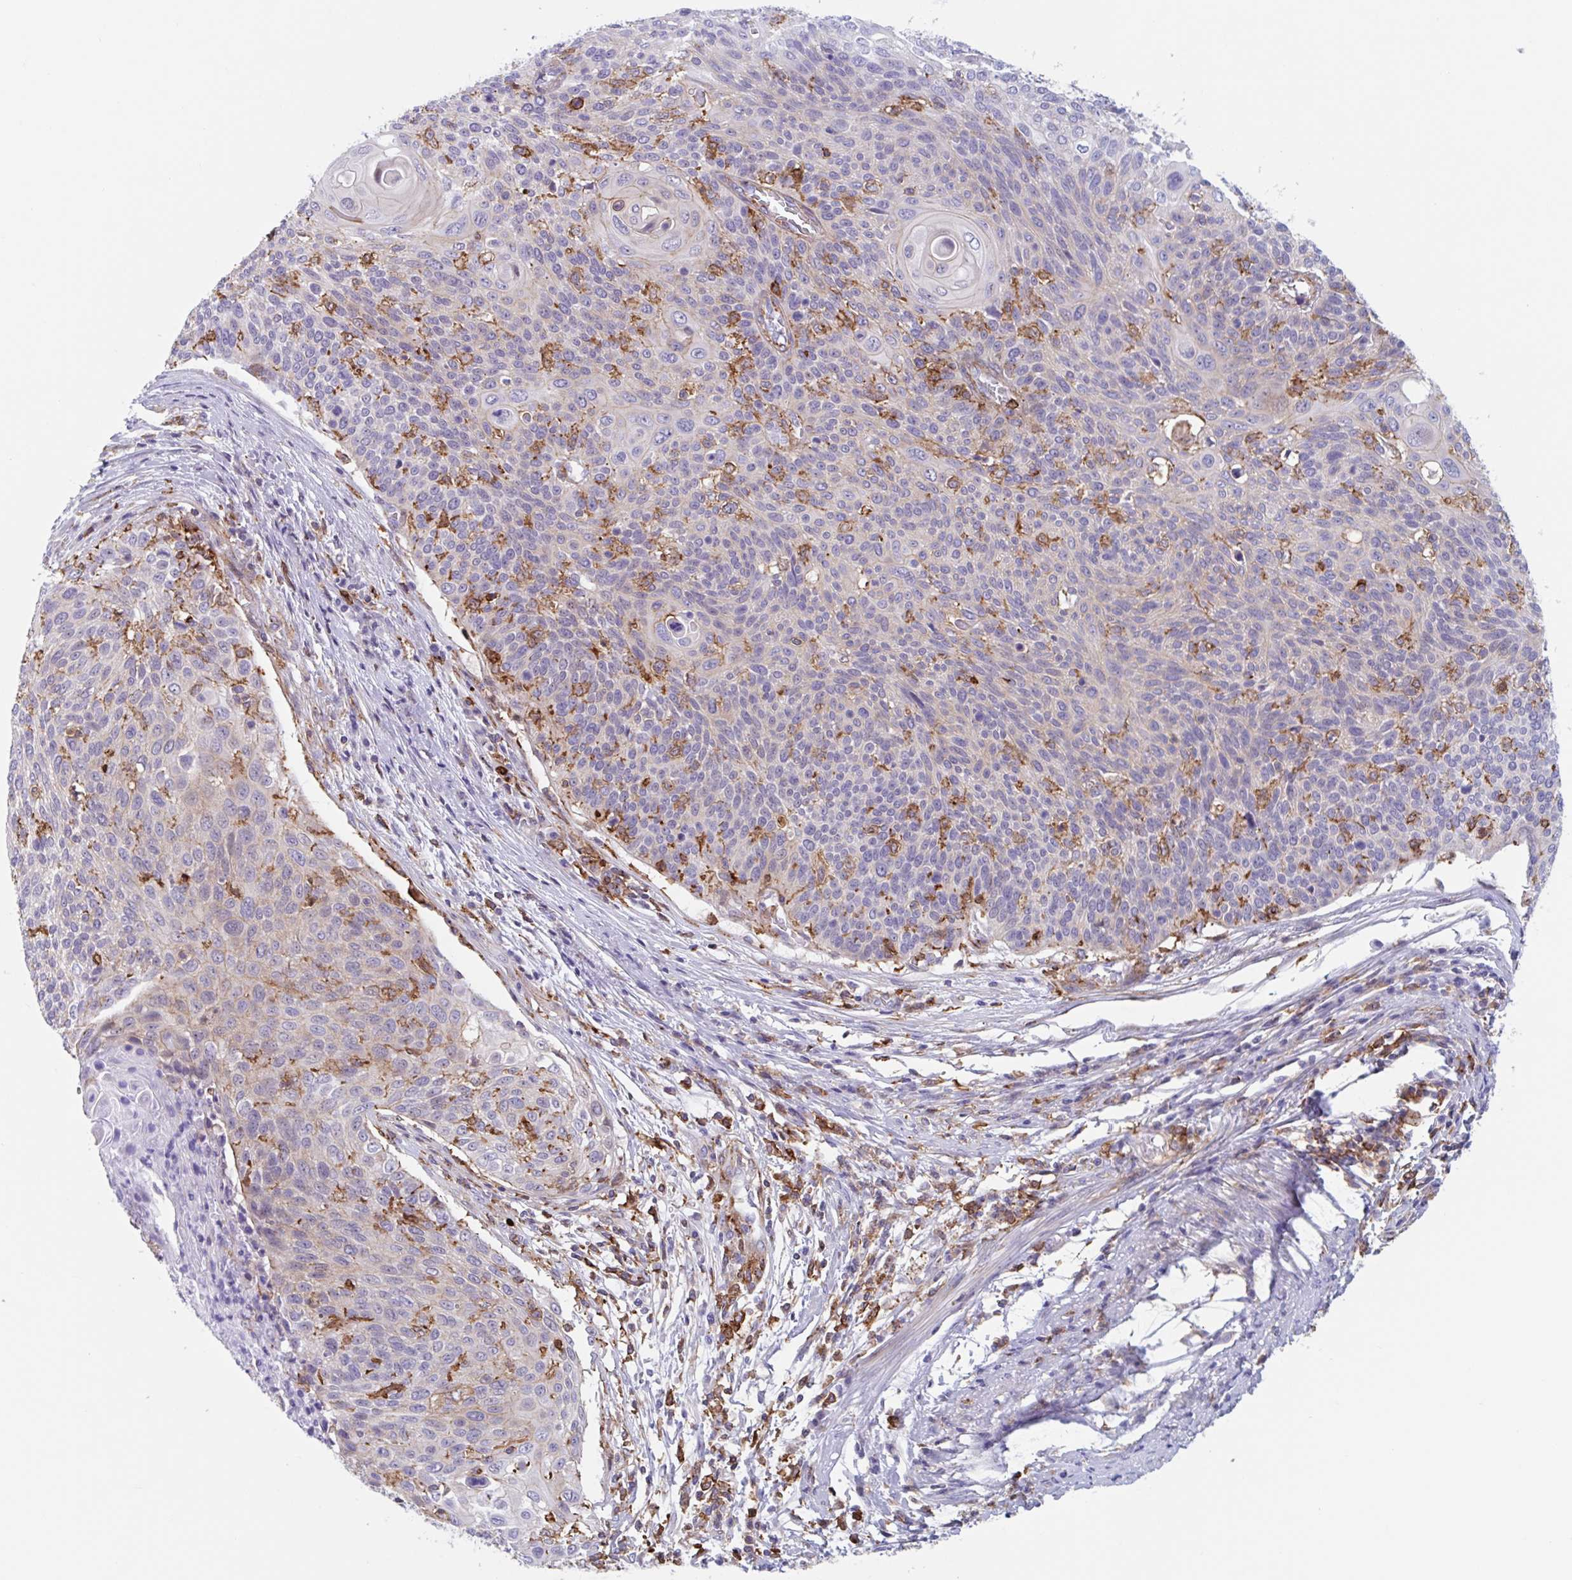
{"staining": {"intensity": "negative", "quantity": "none", "location": "none"}, "tissue": "cervical cancer", "cell_type": "Tumor cells", "image_type": "cancer", "snomed": [{"axis": "morphology", "description": "Squamous cell carcinoma, NOS"}, {"axis": "topography", "description": "Cervix"}], "caption": "Immunohistochemistry histopathology image of neoplastic tissue: human cervical cancer stained with DAB displays no significant protein positivity in tumor cells.", "gene": "EFHD1", "patient": {"sex": "female", "age": 31}}